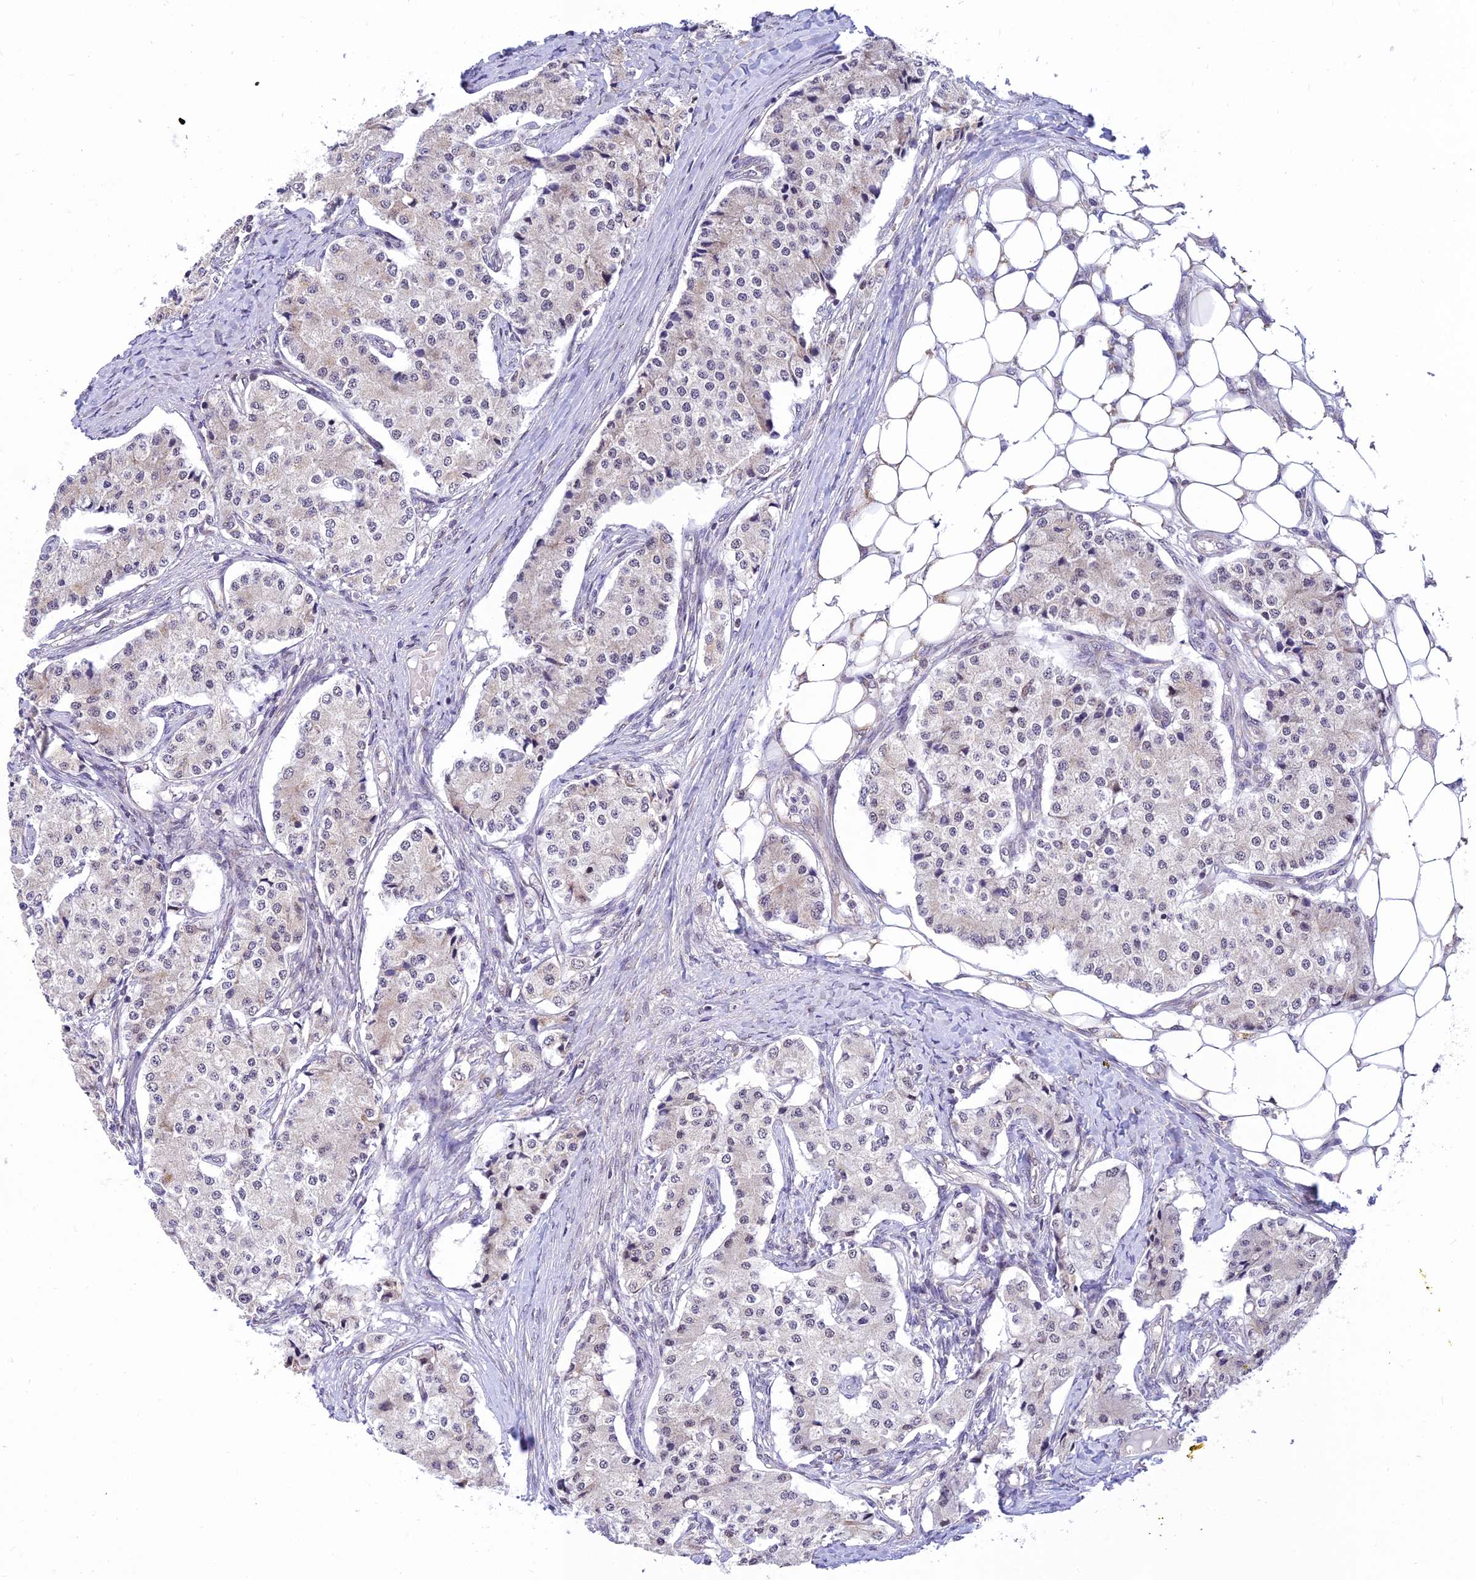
{"staining": {"intensity": "negative", "quantity": "none", "location": "none"}, "tissue": "carcinoid", "cell_type": "Tumor cells", "image_type": "cancer", "snomed": [{"axis": "morphology", "description": "Carcinoid, malignant, NOS"}, {"axis": "topography", "description": "Colon"}], "caption": "IHC histopathology image of carcinoid stained for a protein (brown), which shows no expression in tumor cells. (IHC, brightfield microscopy, high magnification).", "gene": "MICOS13", "patient": {"sex": "female", "age": 52}}